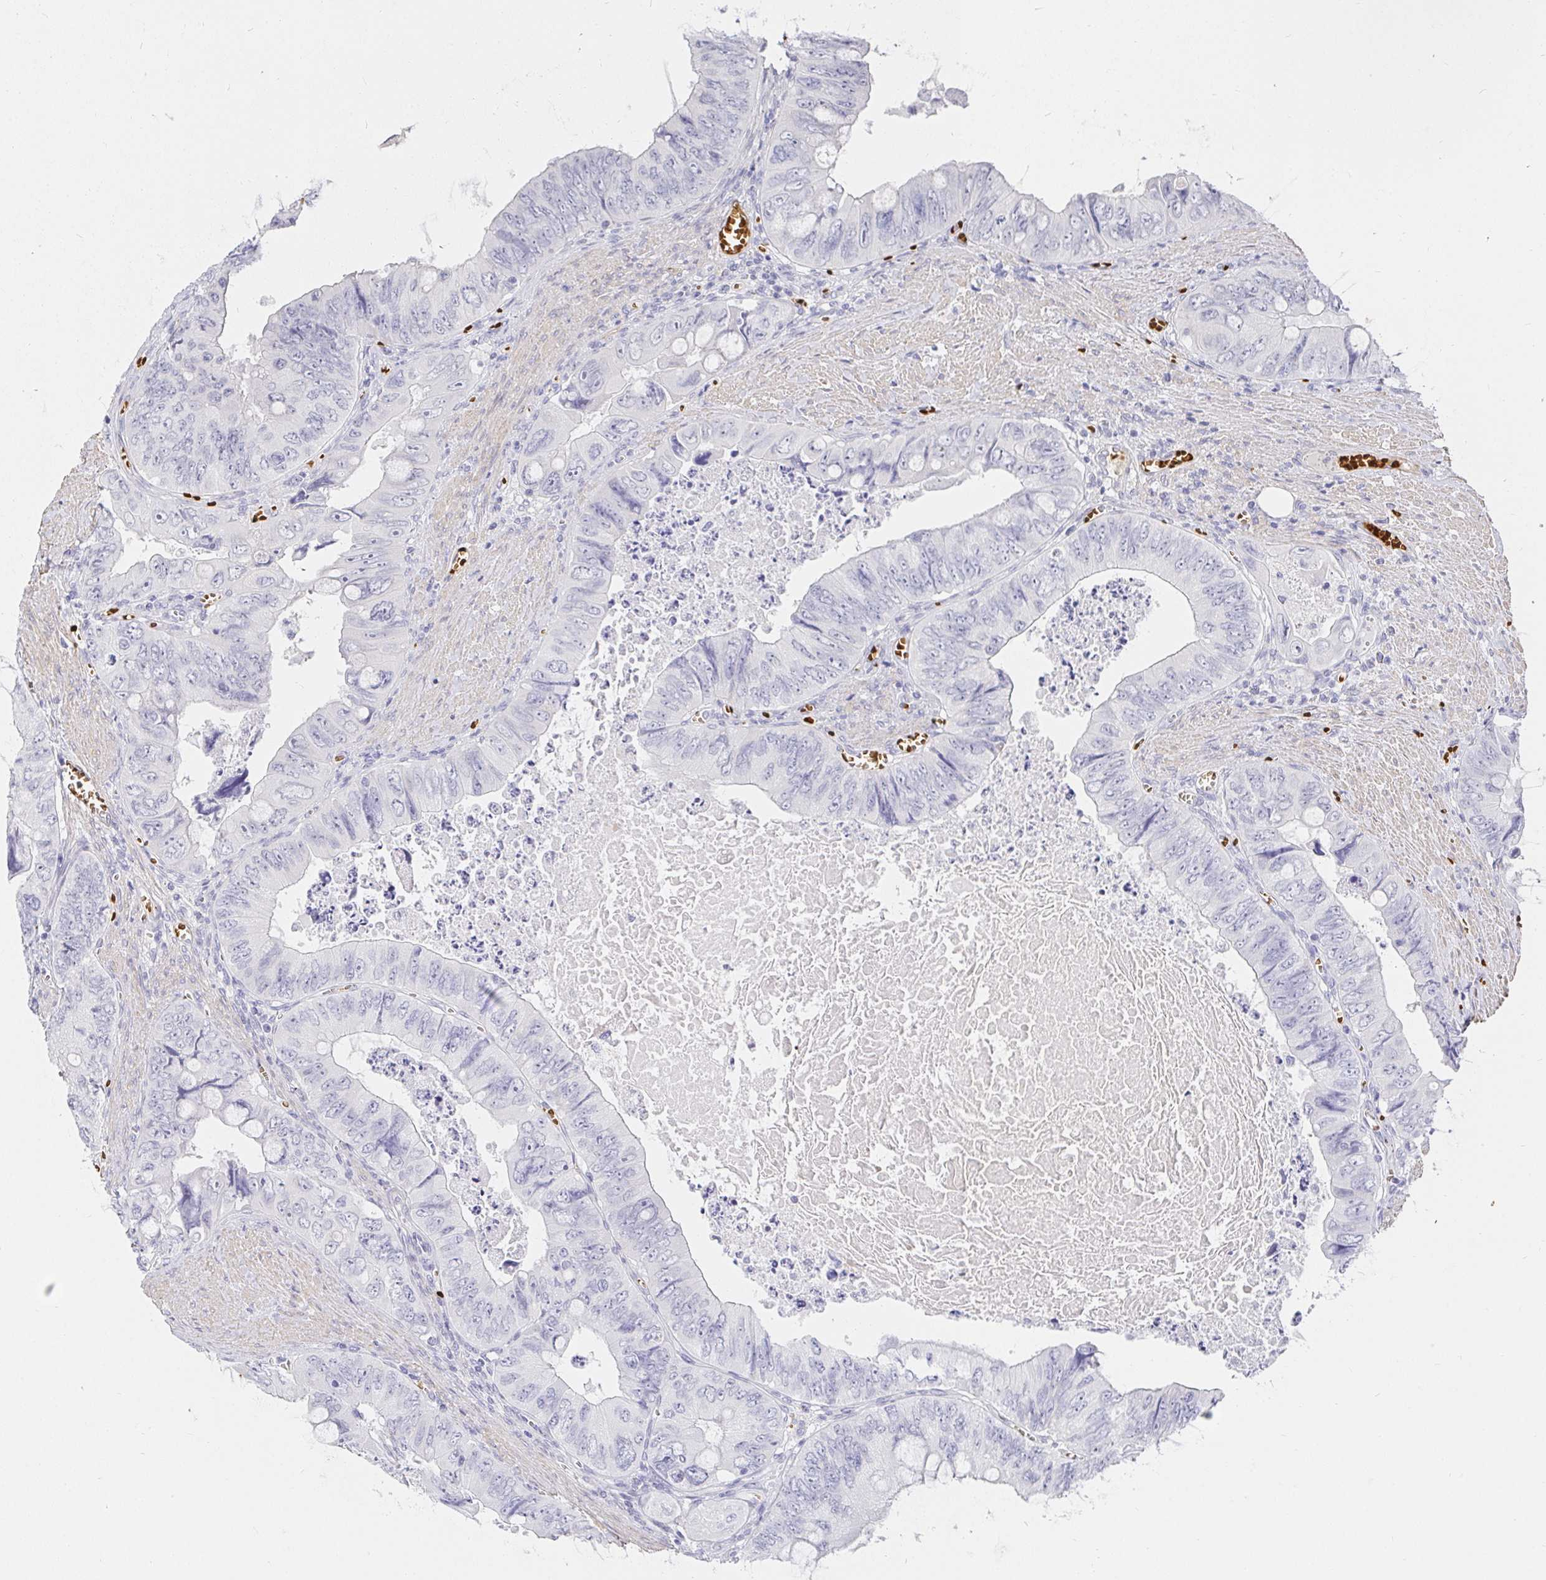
{"staining": {"intensity": "negative", "quantity": "none", "location": "none"}, "tissue": "colorectal cancer", "cell_type": "Tumor cells", "image_type": "cancer", "snomed": [{"axis": "morphology", "description": "Adenocarcinoma, NOS"}, {"axis": "topography", "description": "Colon"}], "caption": "Tumor cells show no significant staining in adenocarcinoma (colorectal).", "gene": "FGF21", "patient": {"sex": "female", "age": 84}}